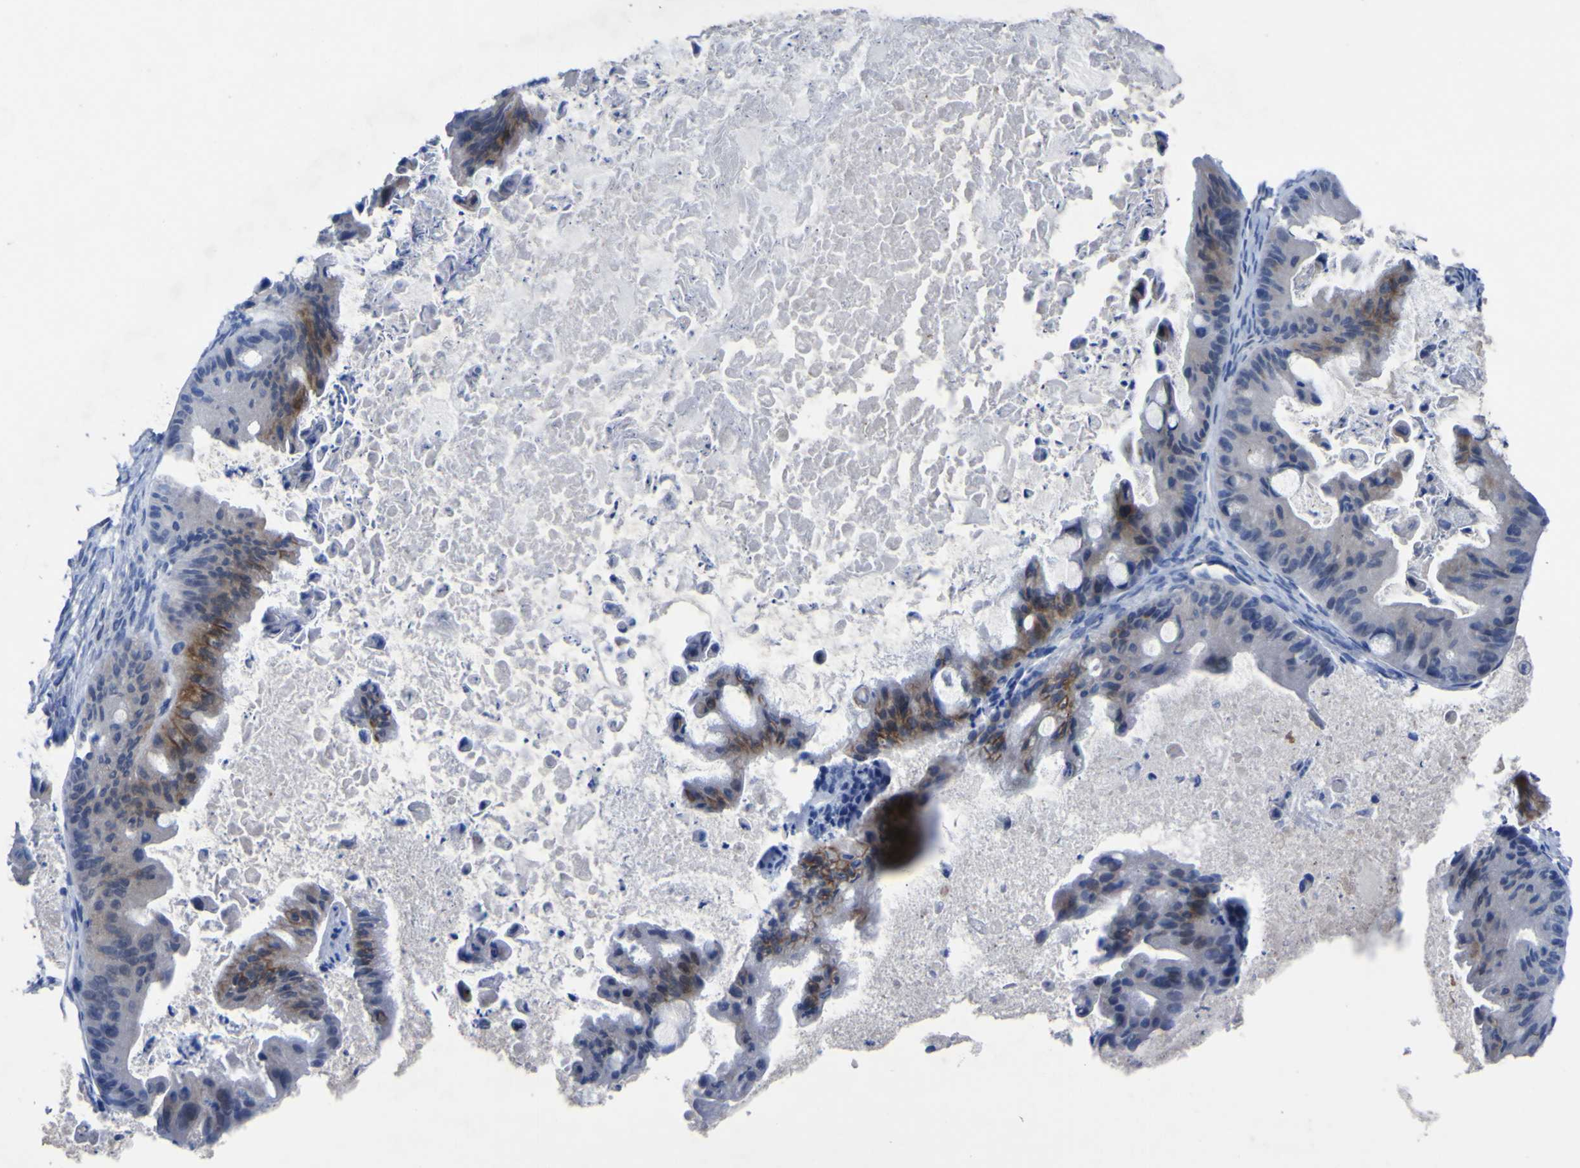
{"staining": {"intensity": "strong", "quantity": "25%-75%", "location": "cytoplasmic/membranous"}, "tissue": "ovarian cancer", "cell_type": "Tumor cells", "image_type": "cancer", "snomed": [{"axis": "morphology", "description": "Cystadenocarcinoma, mucinous, NOS"}, {"axis": "topography", "description": "Ovary"}], "caption": "Immunohistochemical staining of human ovarian cancer shows strong cytoplasmic/membranous protein staining in about 25%-75% of tumor cells.", "gene": "AGO4", "patient": {"sex": "female", "age": 37}}